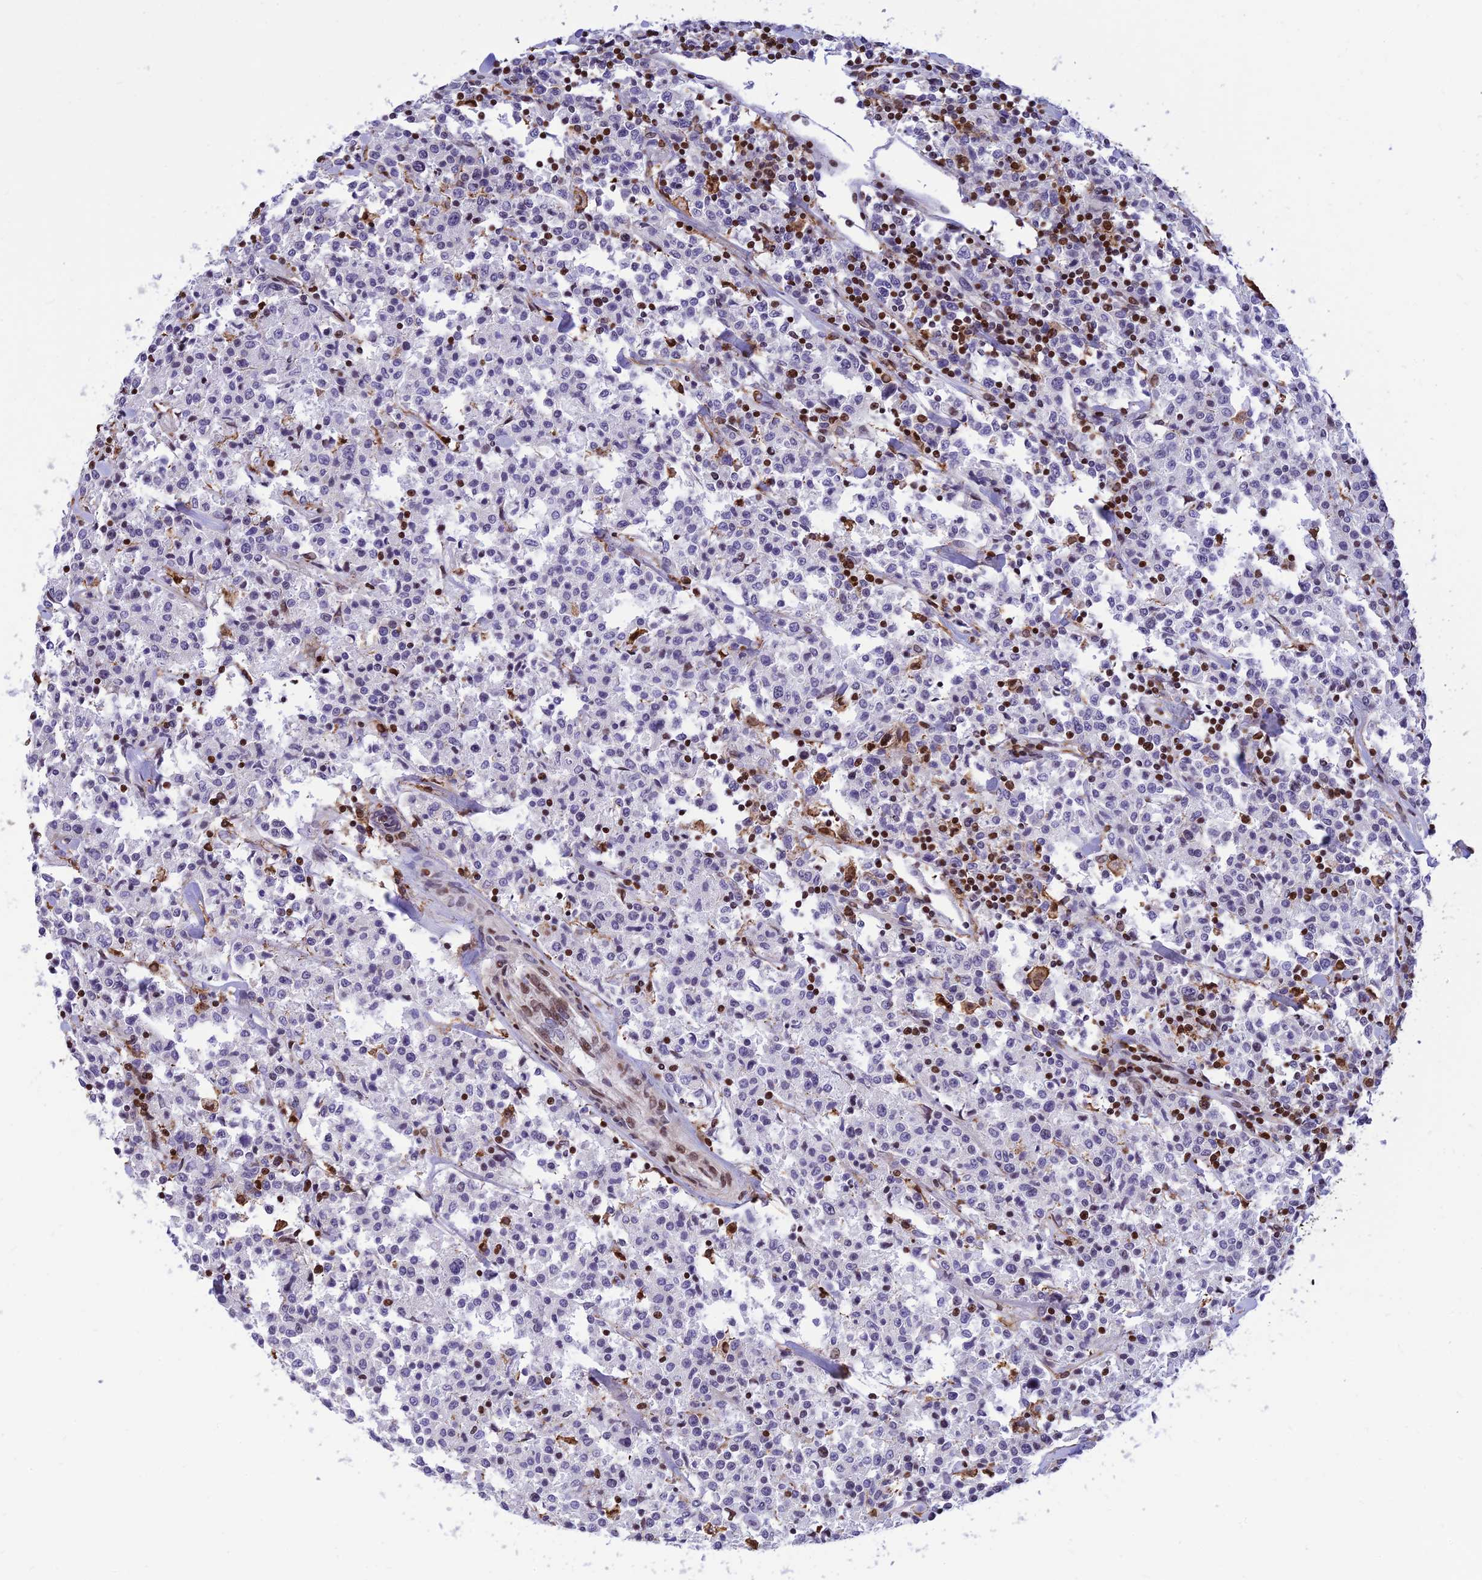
{"staining": {"intensity": "negative", "quantity": "none", "location": "none"}, "tissue": "lymphoma", "cell_type": "Tumor cells", "image_type": "cancer", "snomed": [{"axis": "morphology", "description": "Malignant lymphoma, non-Hodgkin's type, Low grade"}, {"axis": "topography", "description": "Small intestine"}], "caption": "Protein analysis of lymphoma demonstrates no significant positivity in tumor cells. (DAB immunohistochemistry (IHC) with hematoxylin counter stain).", "gene": "FAM186B", "patient": {"sex": "female", "age": 59}}